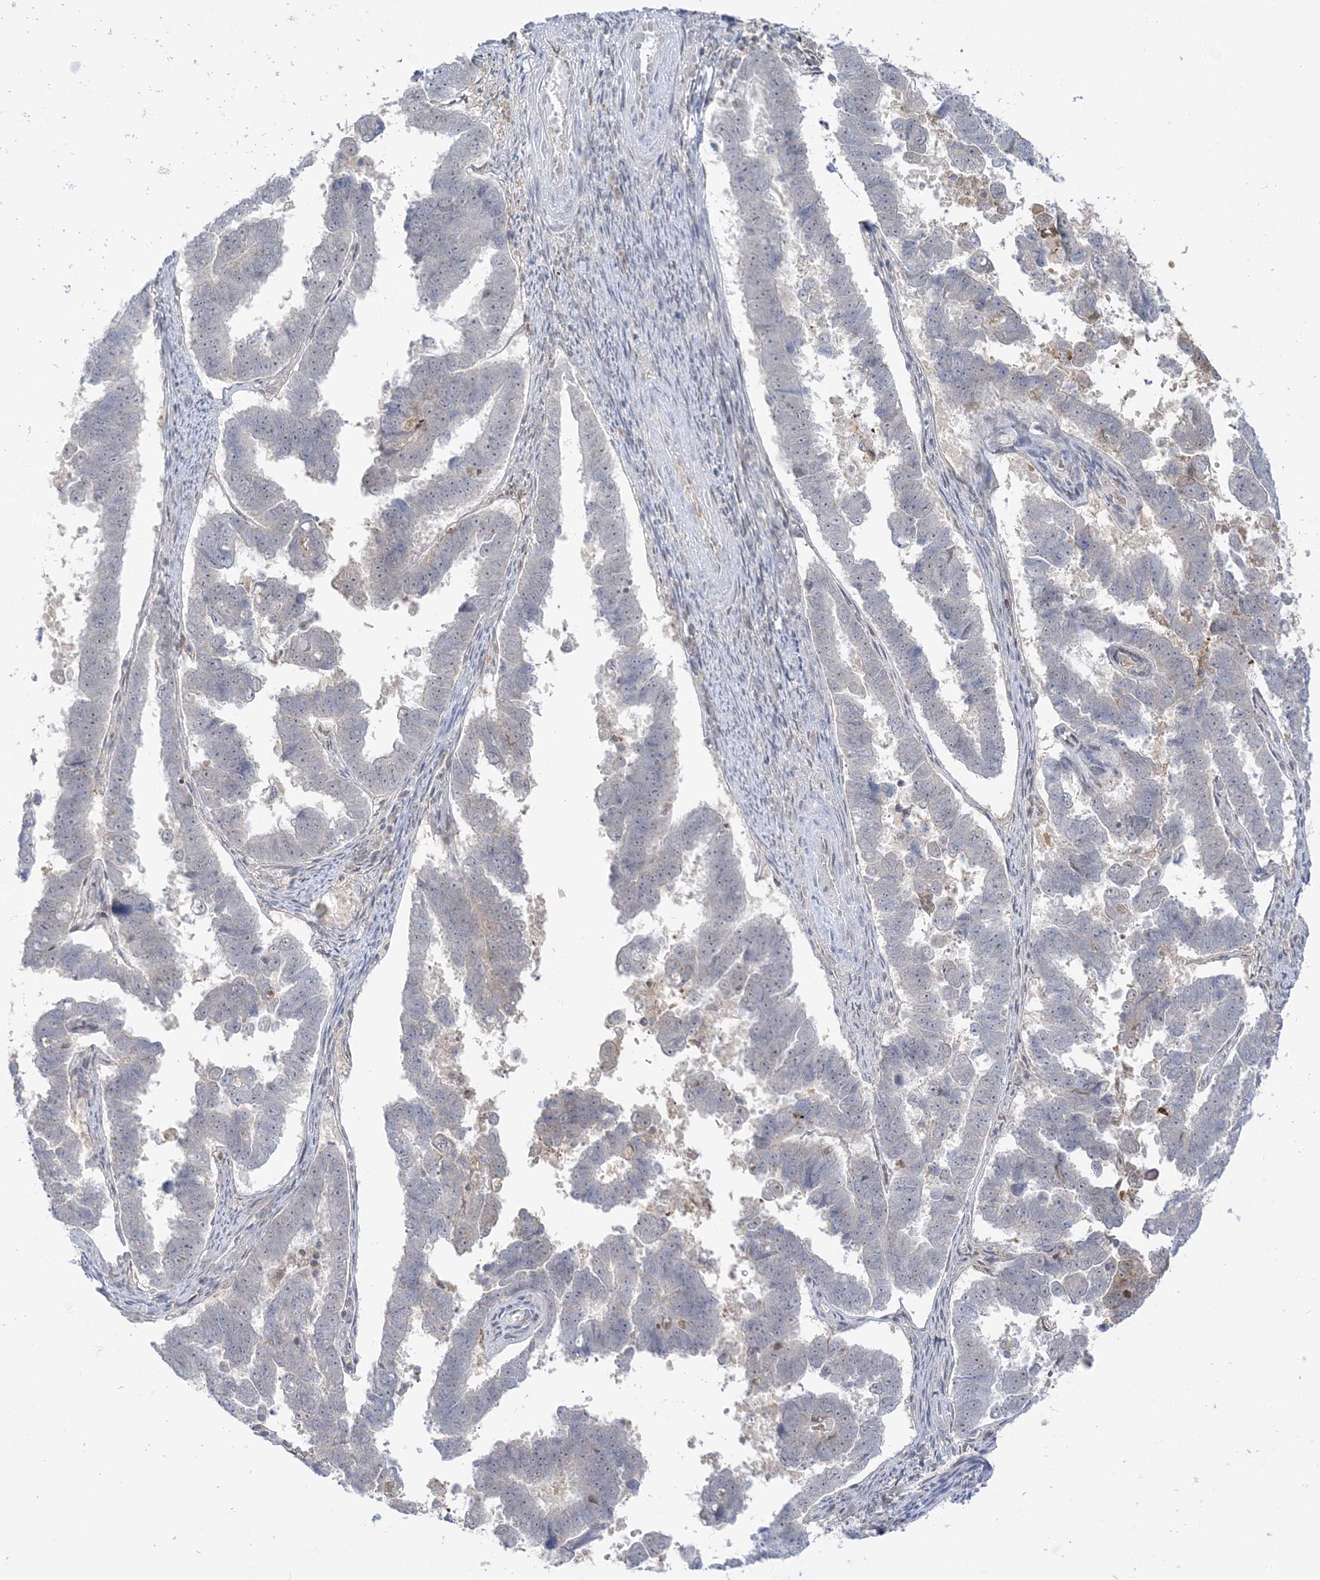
{"staining": {"intensity": "negative", "quantity": "none", "location": "none"}, "tissue": "endometrial cancer", "cell_type": "Tumor cells", "image_type": "cancer", "snomed": [{"axis": "morphology", "description": "Adenocarcinoma, NOS"}, {"axis": "topography", "description": "Endometrium"}], "caption": "DAB immunohistochemical staining of human endometrial cancer reveals no significant staining in tumor cells.", "gene": "THADA", "patient": {"sex": "female", "age": 75}}